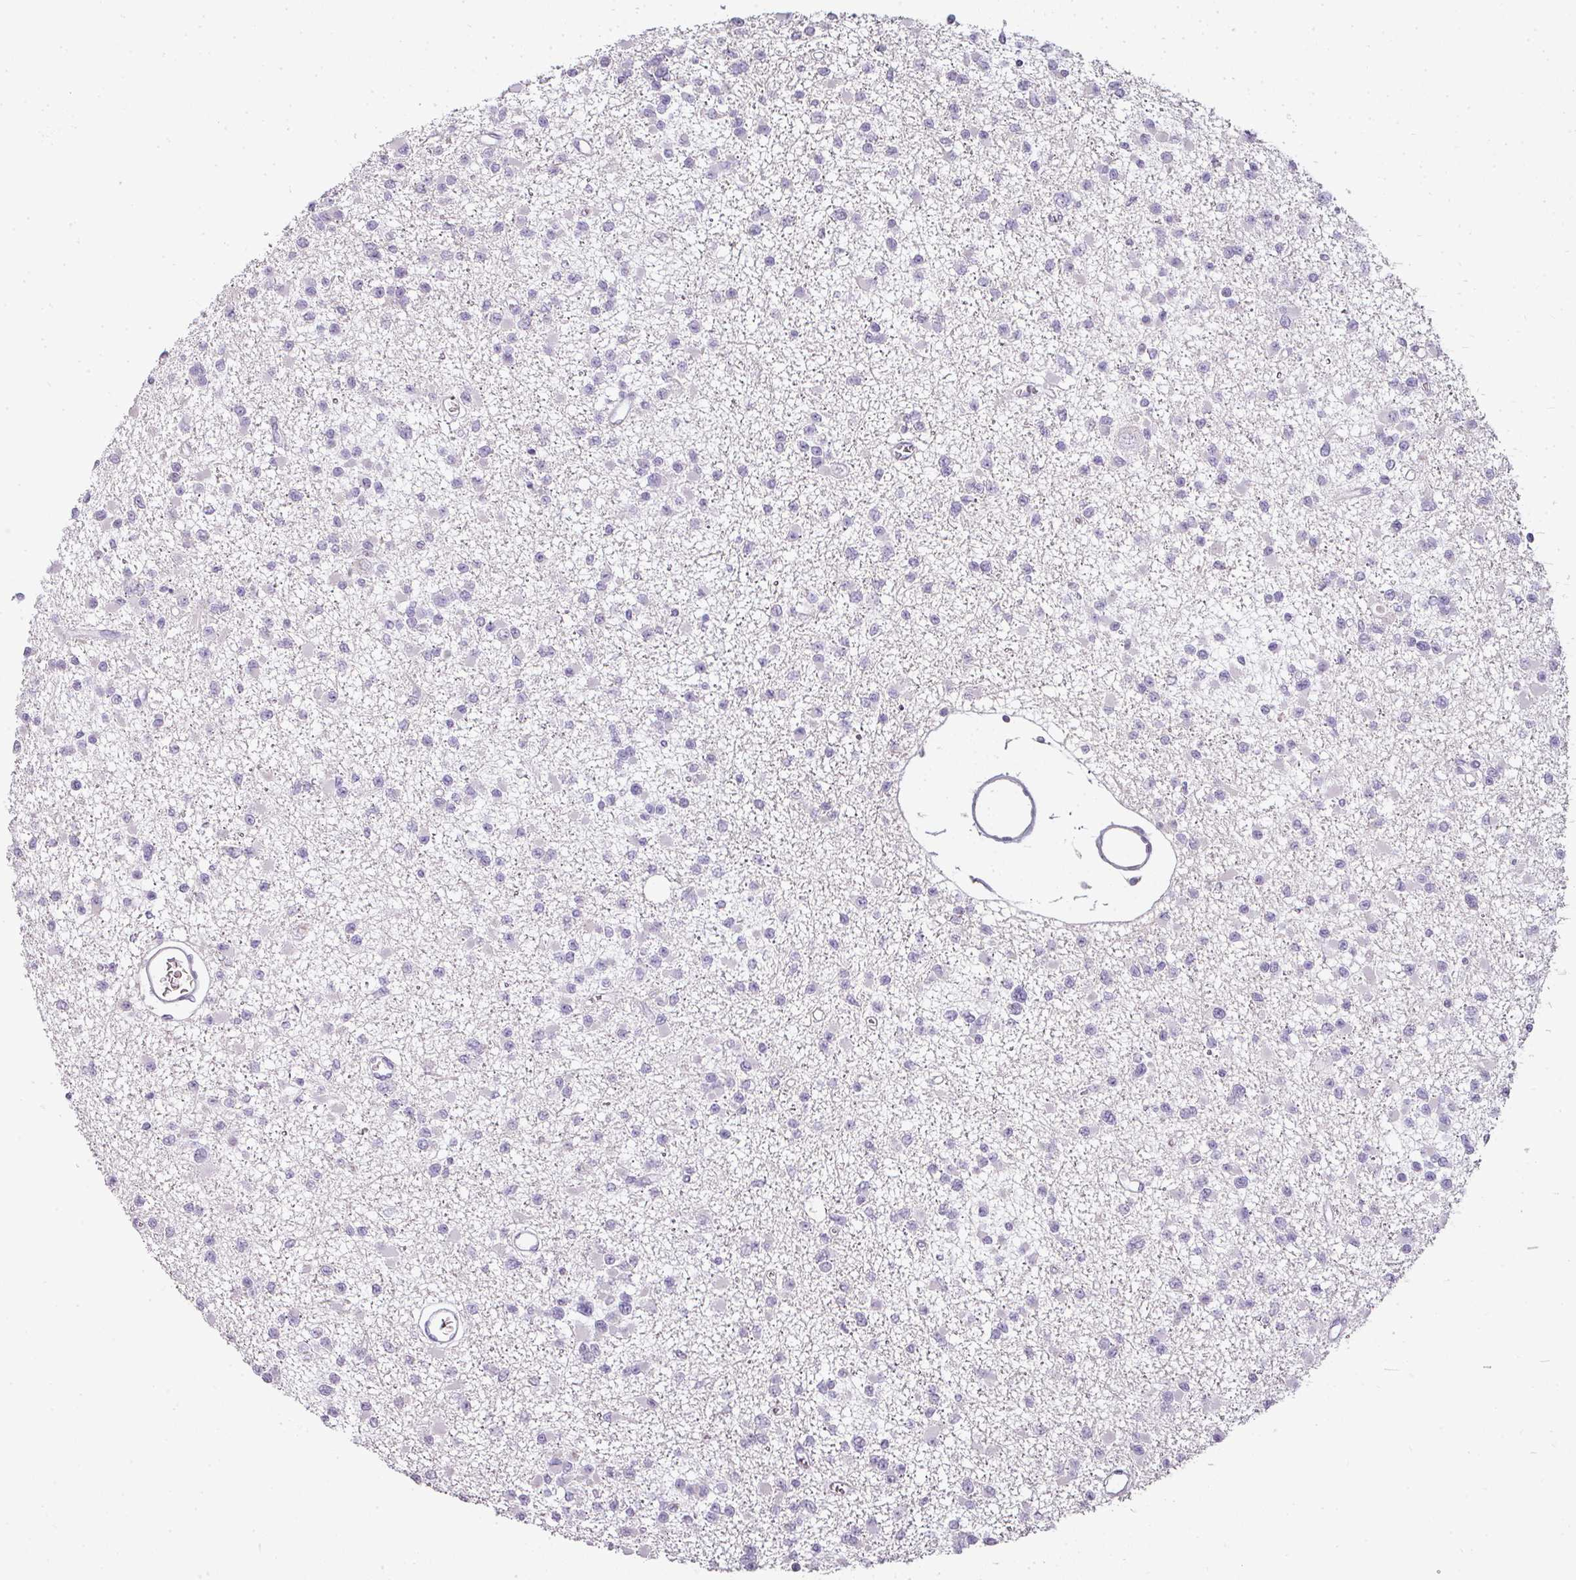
{"staining": {"intensity": "negative", "quantity": "none", "location": "none"}, "tissue": "glioma", "cell_type": "Tumor cells", "image_type": "cancer", "snomed": [{"axis": "morphology", "description": "Glioma, malignant, Low grade"}, {"axis": "topography", "description": "Brain"}], "caption": "High magnification brightfield microscopy of malignant glioma (low-grade) stained with DAB (3,3'-diaminobenzidine) (brown) and counterstained with hematoxylin (blue): tumor cells show no significant staining.", "gene": "CAMP", "patient": {"sex": "female", "age": 22}}